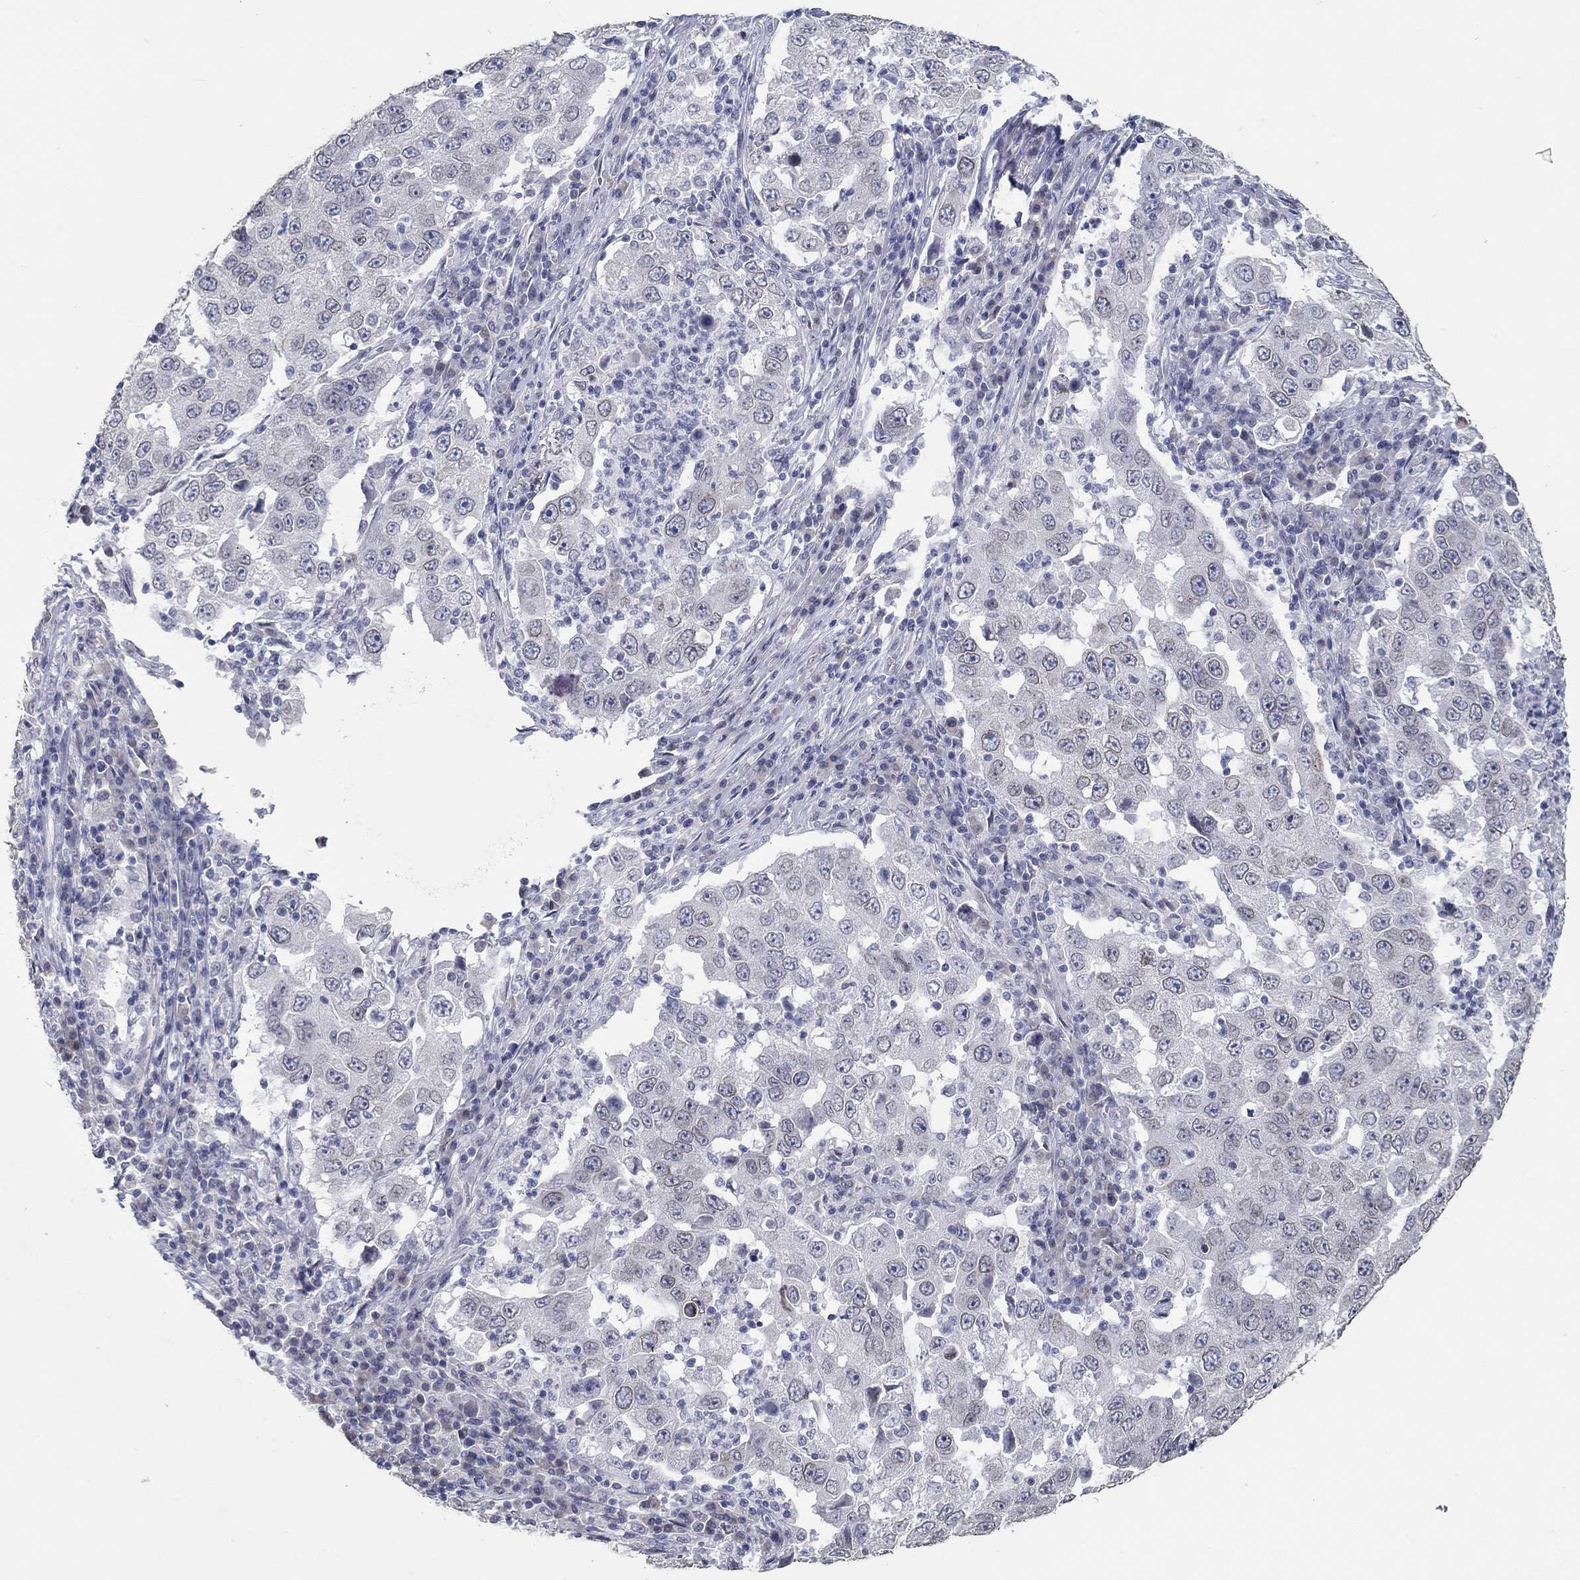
{"staining": {"intensity": "negative", "quantity": "none", "location": "none"}, "tissue": "lung cancer", "cell_type": "Tumor cells", "image_type": "cancer", "snomed": [{"axis": "morphology", "description": "Adenocarcinoma, NOS"}, {"axis": "topography", "description": "Lung"}], "caption": "DAB immunohistochemical staining of human lung cancer (adenocarcinoma) demonstrates no significant staining in tumor cells. (Stains: DAB IHC with hematoxylin counter stain, Microscopy: brightfield microscopy at high magnification).", "gene": "NUP155", "patient": {"sex": "male", "age": 73}}